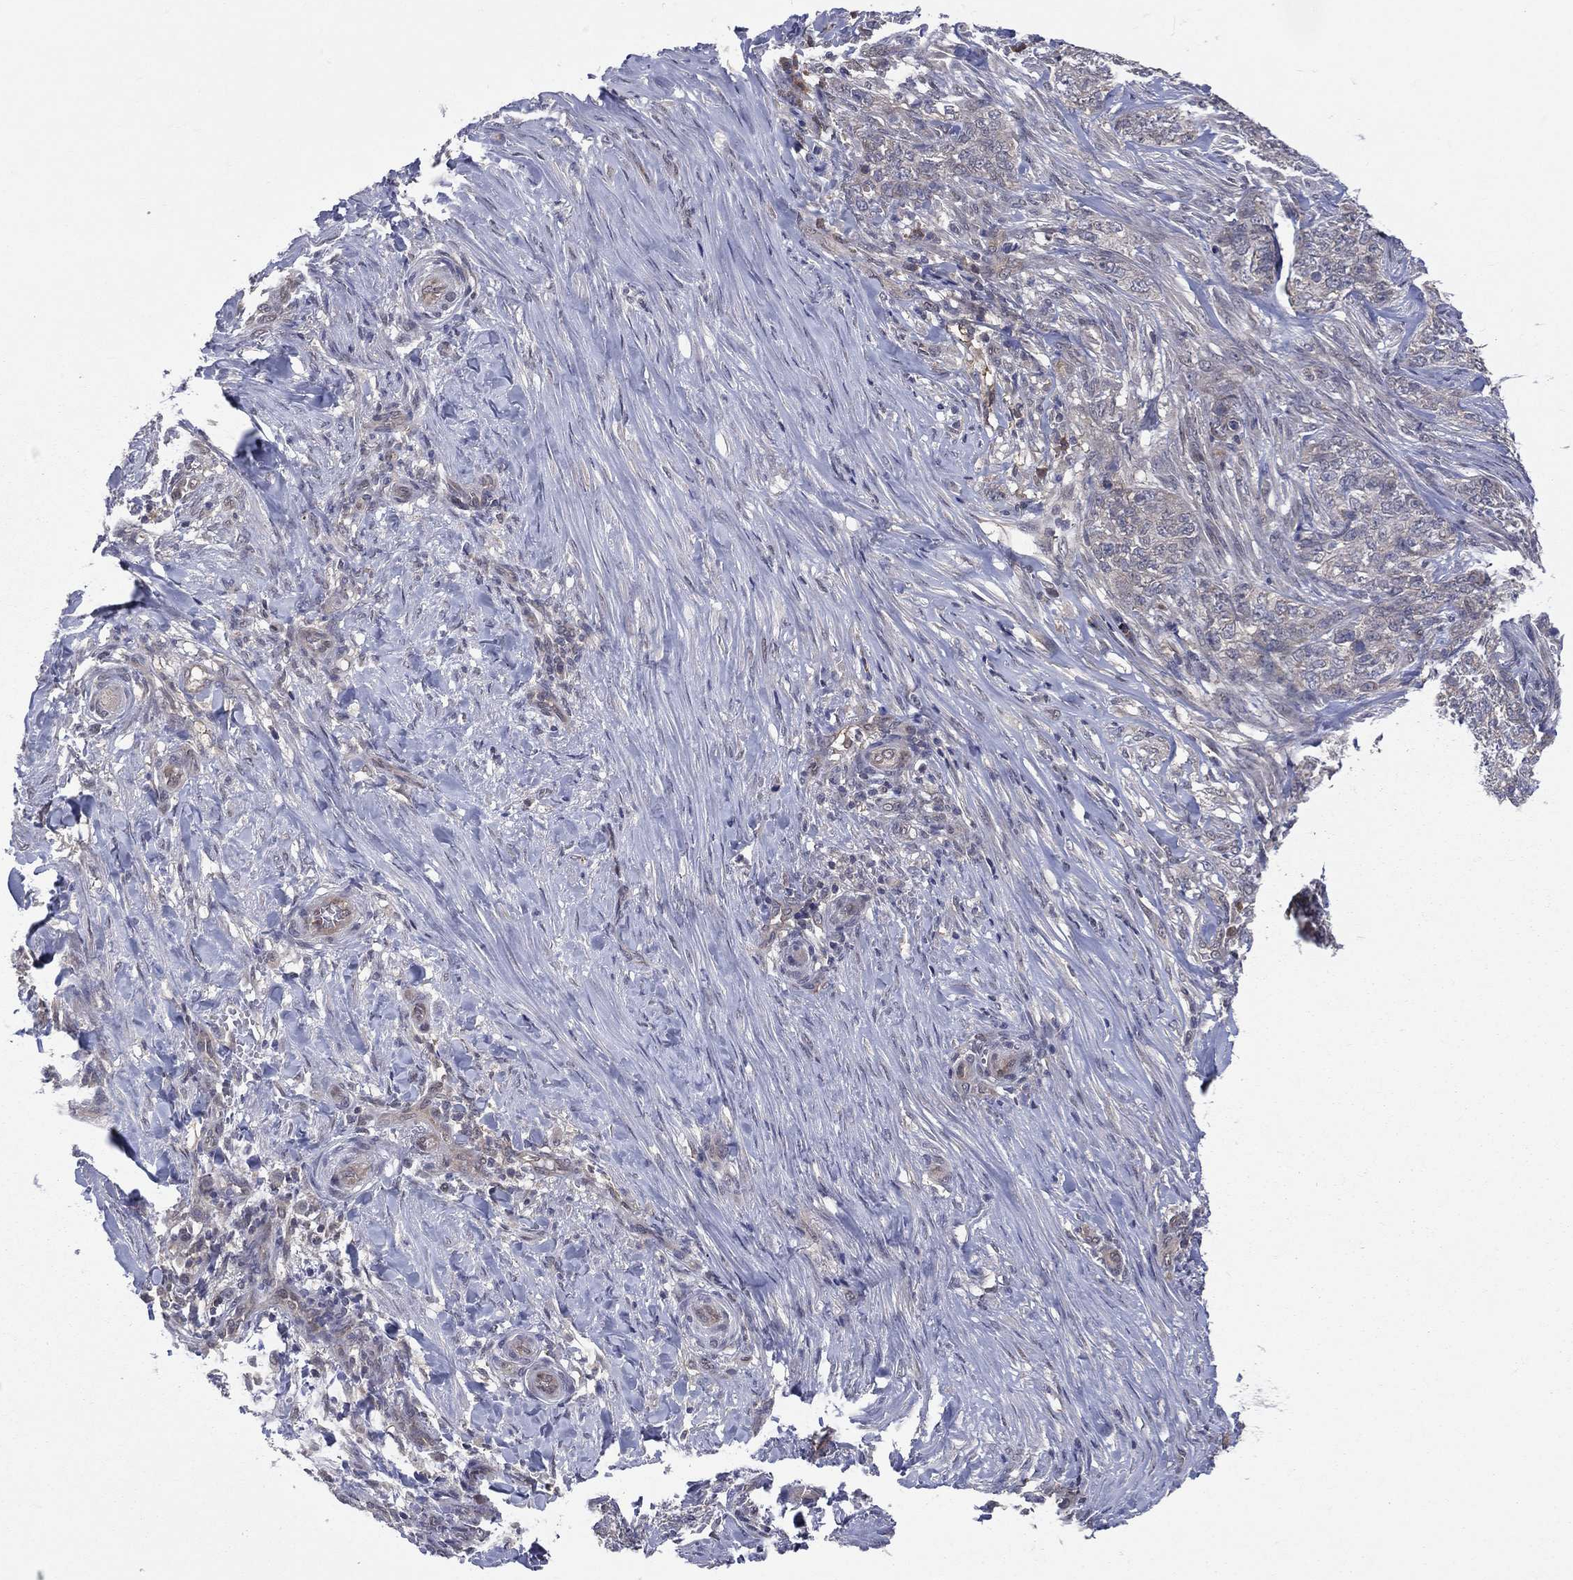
{"staining": {"intensity": "negative", "quantity": "none", "location": "none"}, "tissue": "skin cancer", "cell_type": "Tumor cells", "image_type": "cancer", "snomed": [{"axis": "morphology", "description": "Basal cell carcinoma"}, {"axis": "topography", "description": "Skin"}], "caption": "The histopathology image demonstrates no staining of tumor cells in skin cancer (basal cell carcinoma).", "gene": "DLG4", "patient": {"sex": "female", "age": 69}}